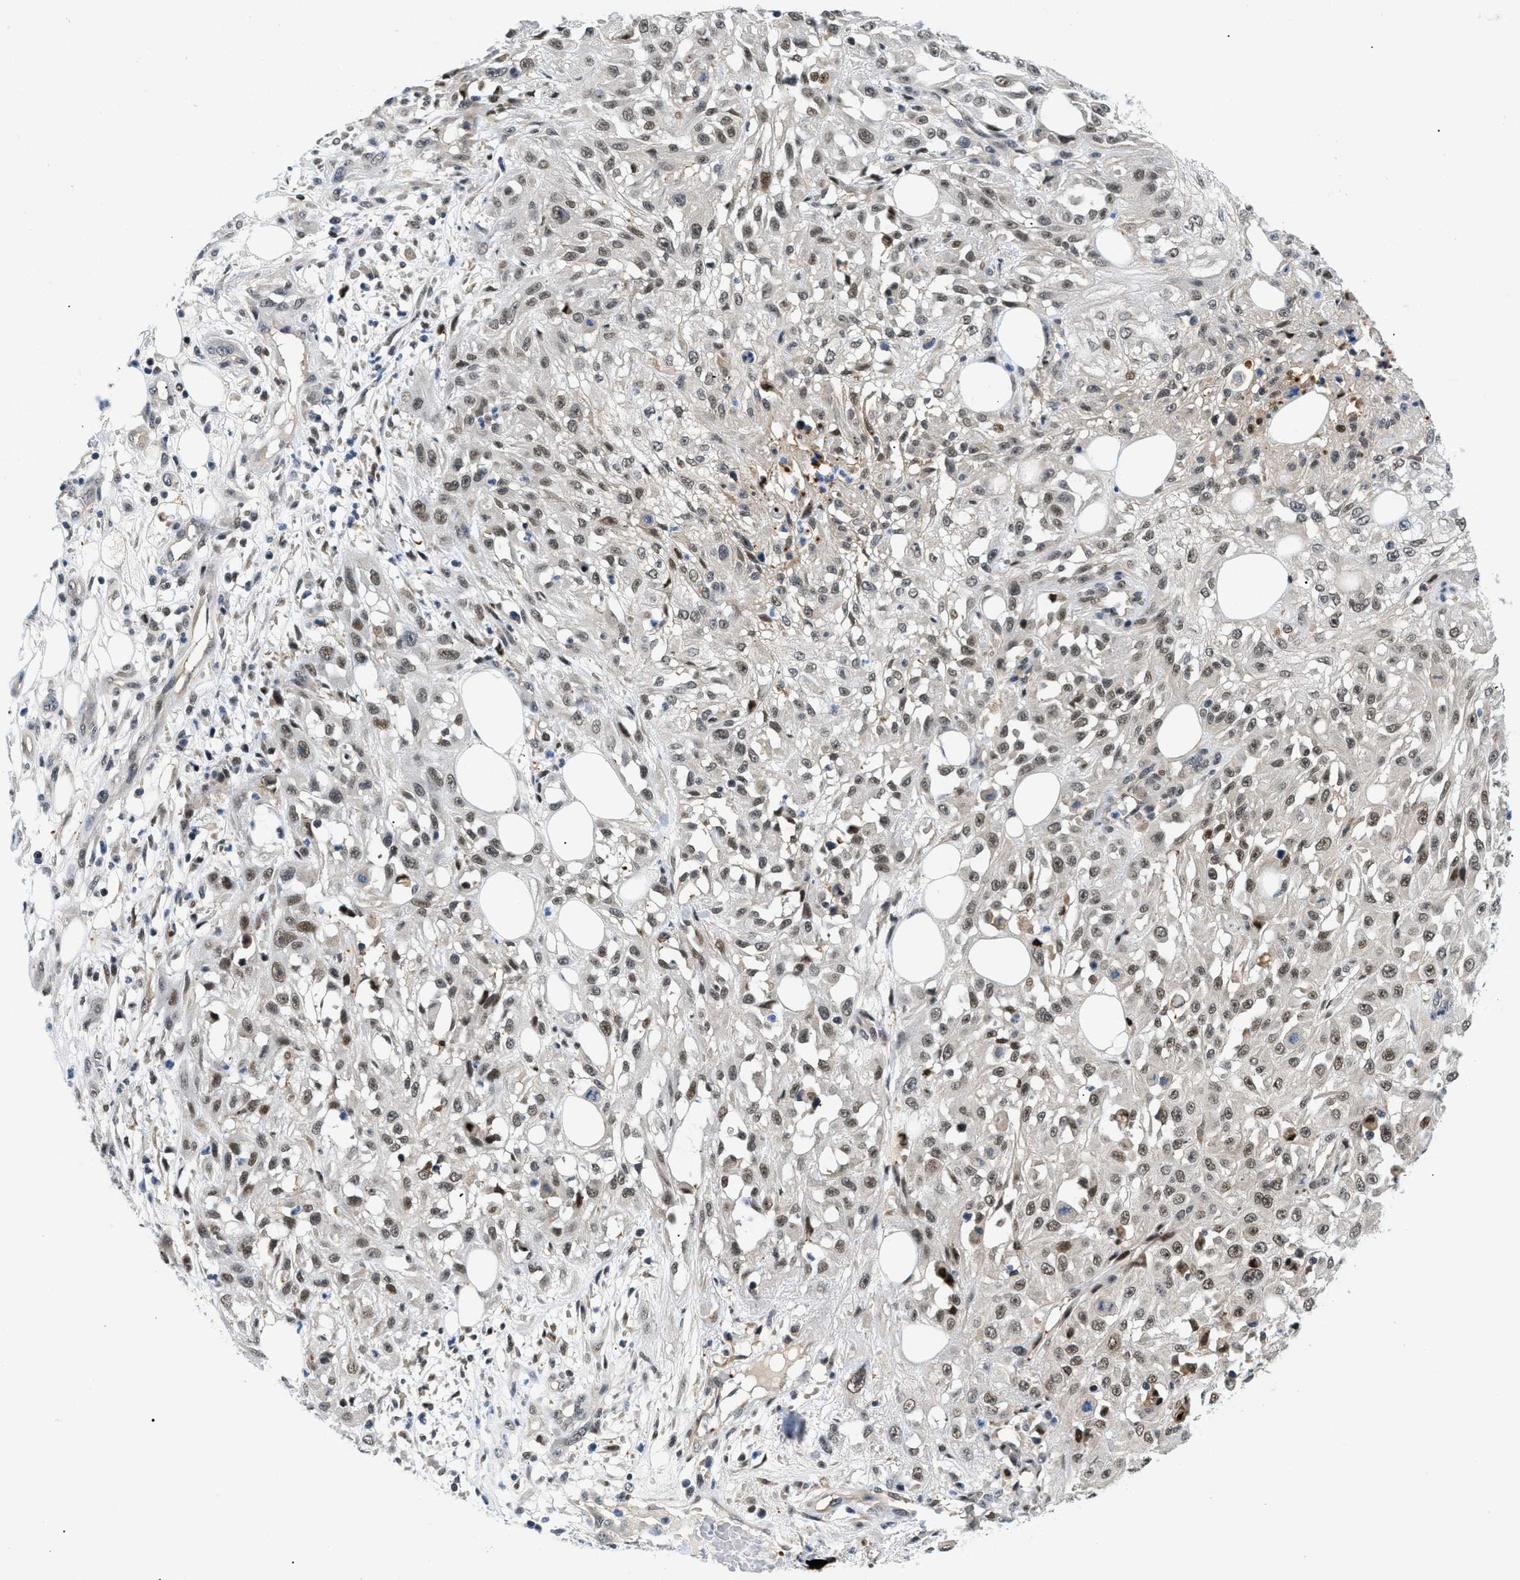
{"staining": {"intensity": "moderate", "quantity": ">75%", "location": "nuclear"}, "tissue": "skin cancer", "cell_type": "Tumor cells", "image_type": "cancer", "snomed": [{"axis": "morphology", "description": "Squamous cell carcinoma, NOS"}, {"axis": "morphology", "description": "Squamous cell carcinoma, metastatic, NOS"}, {"axis": "topography", "description": "Skin"}, {"axis": "topography", "description": "Lymph node"}], "caption": "Immunohistochemistry (IHC) (DAB (3,3'-diaminobenzidine)) staining of skin cancer exhibits moderate nuclear protein positivity in about >75% of tumor cells. (Stains: DAB in brown, nuclei in blue, Microscopy: brightfield microscopy at high magnification).", "gene": "SLC29A2", "patient": {"sex": "male", "age": 75}}